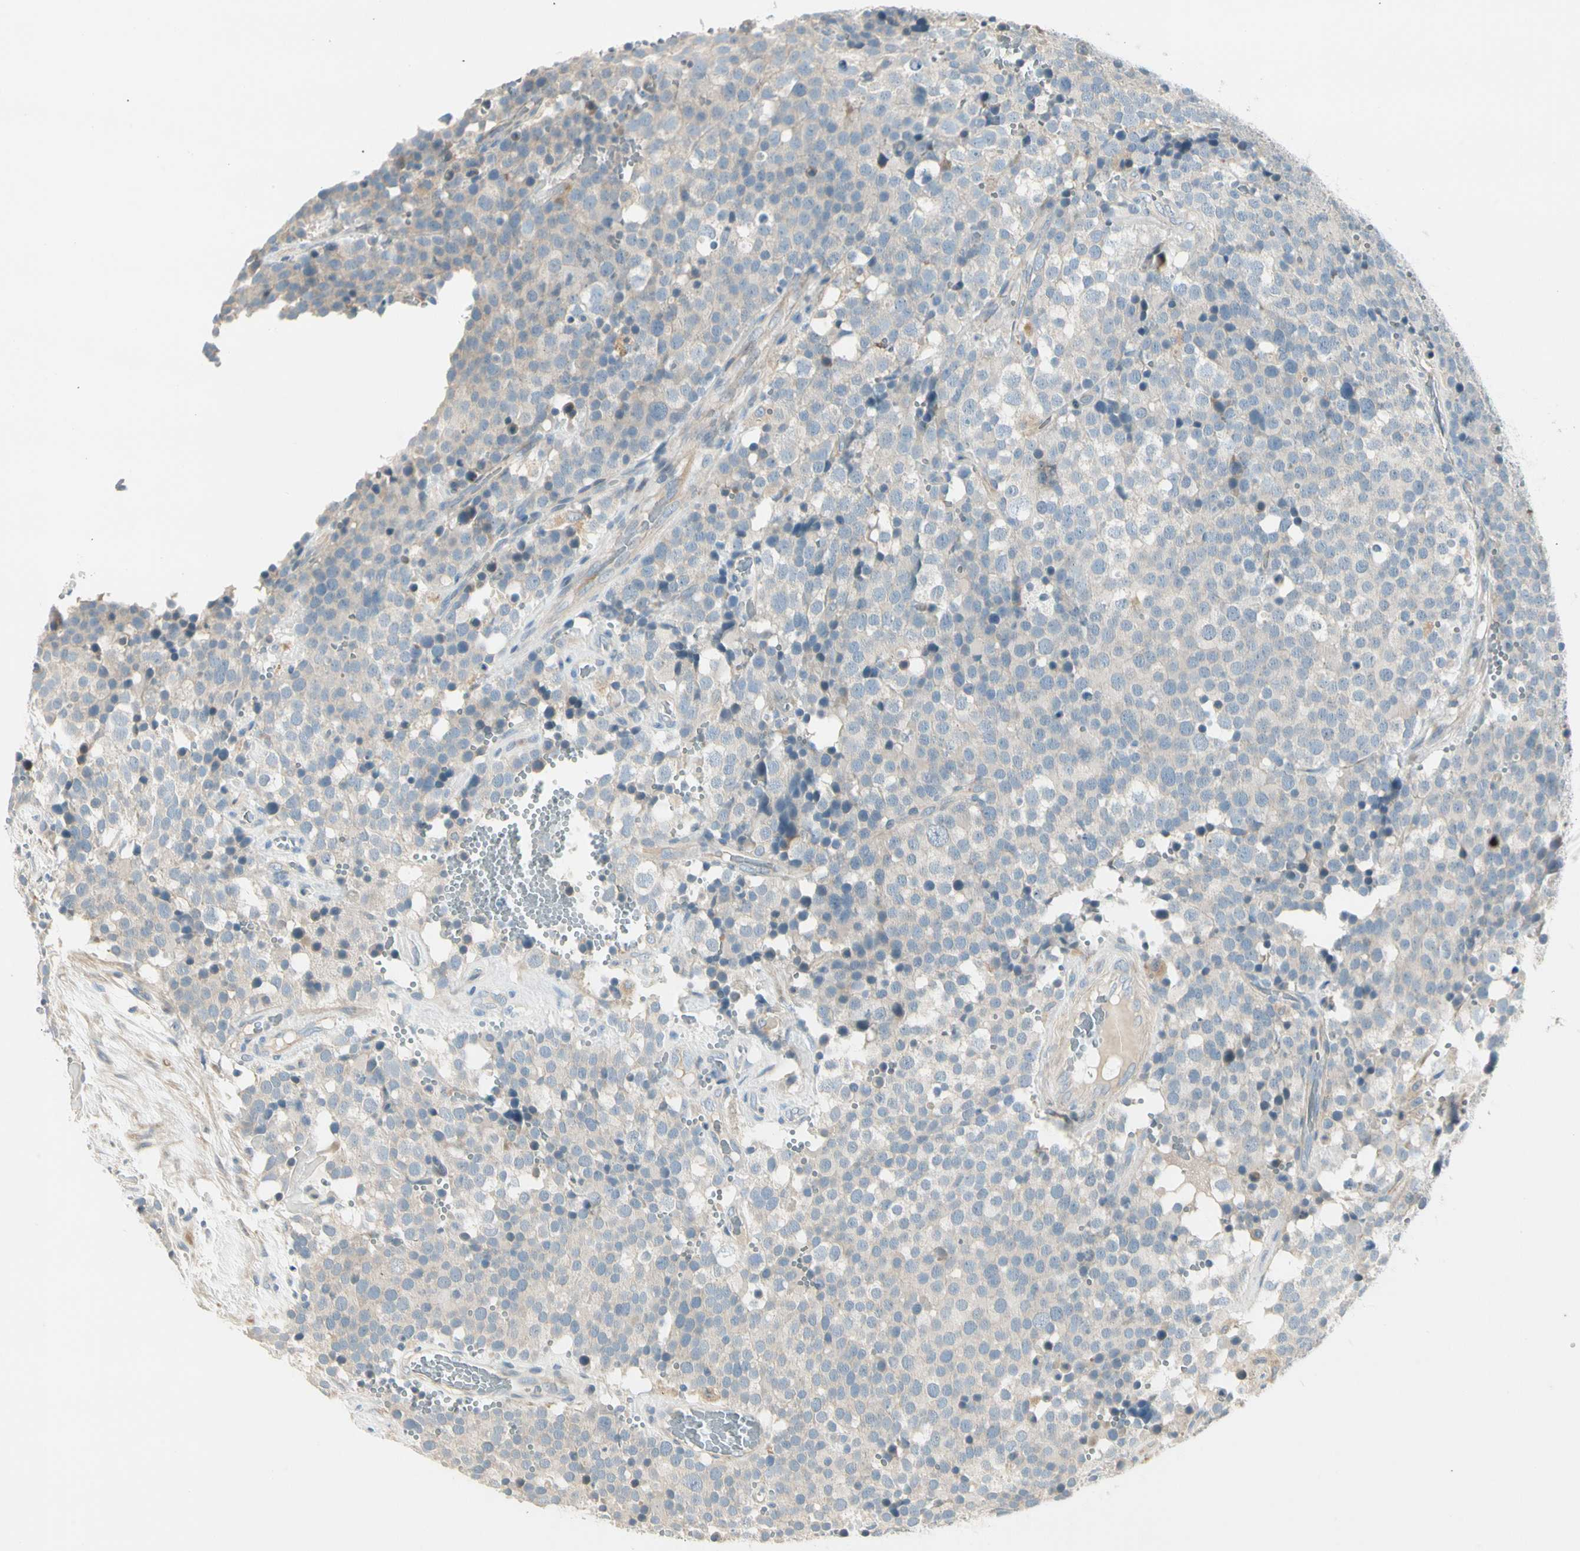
{"staining": {"intensity": "negative", "quantity": "none", "location": "none"}, "tissue": "testis cancer", "cell_type": "Tumor cells", "image_type": "cancer", "snomed": [{"axis": "morphology", "description": "Seminoma, NOS"}, {"axis": "topography", "description": "Testis"}], "caption": "DAB (3,3'-diaminobenzidine) immunohistochemical staining of human testis cancer displays no significant expression in tumor cells.", "gene": "ADGRA3", "patient": {"sex": "male", "age": 71}}